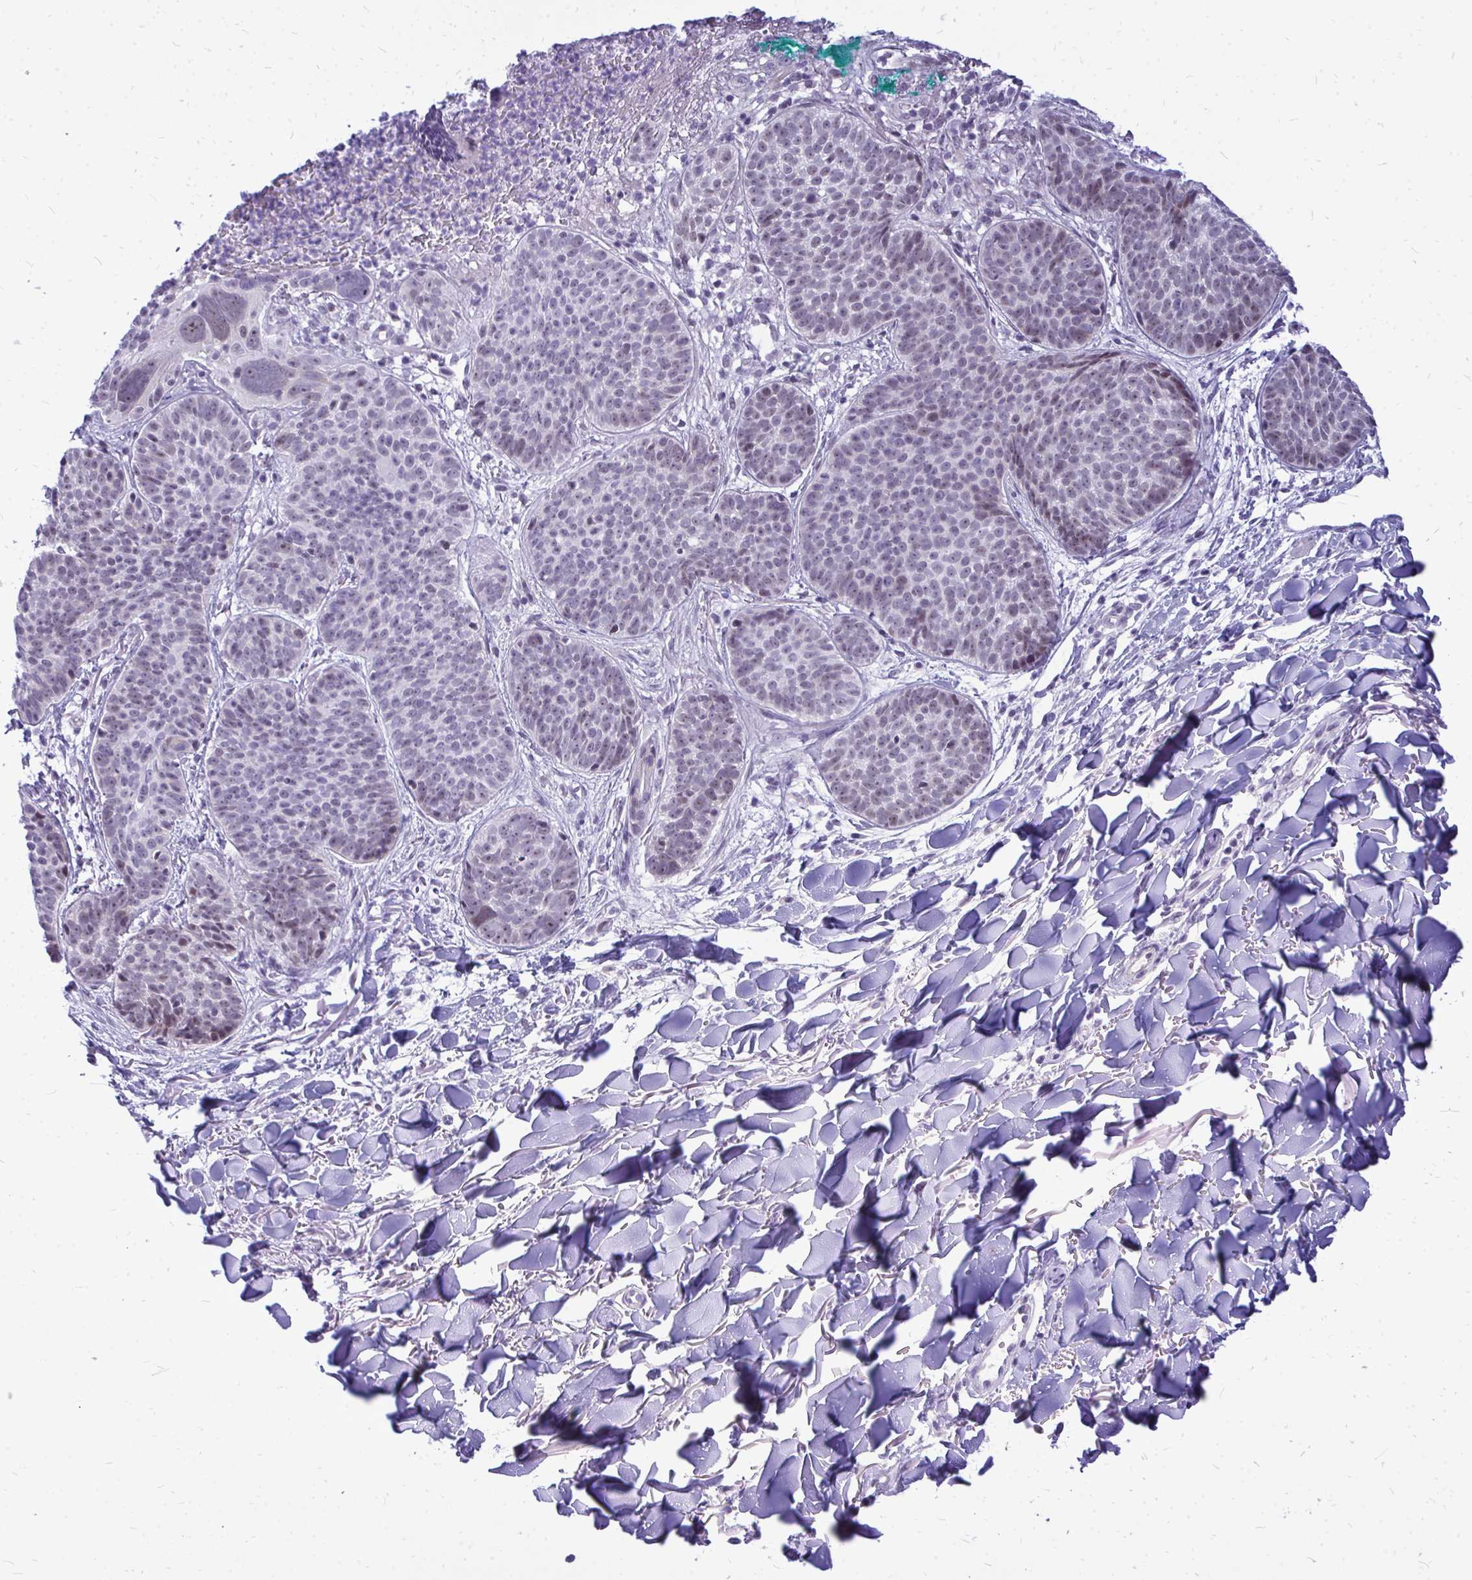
{"staining": {"intensity": "moderate", "quantity": "25%-75%", "location": "nuclear"}, "tissue": "skin cancer", "cell_type": "Tumor cells", "image_type": "cancer", "snomed": [{"axis": "morphology", "description": "Basal cell carcinoma"}, {"axis": "topography", "description": "Skin"}, {"axis": "topography", "description": "Skin of neck"}, {"axis": "topography", "description": "Skin of shoulder"}, {"axis": "topography", "description": "Skin of back"}], "caption": "Skin cancer (basal cell carcinoma) stained with a protein marker demonstrates moderate staining in tumor cells.", "gene": "ZSCAN25", "patient": {"sex": "male", "age": 80}}